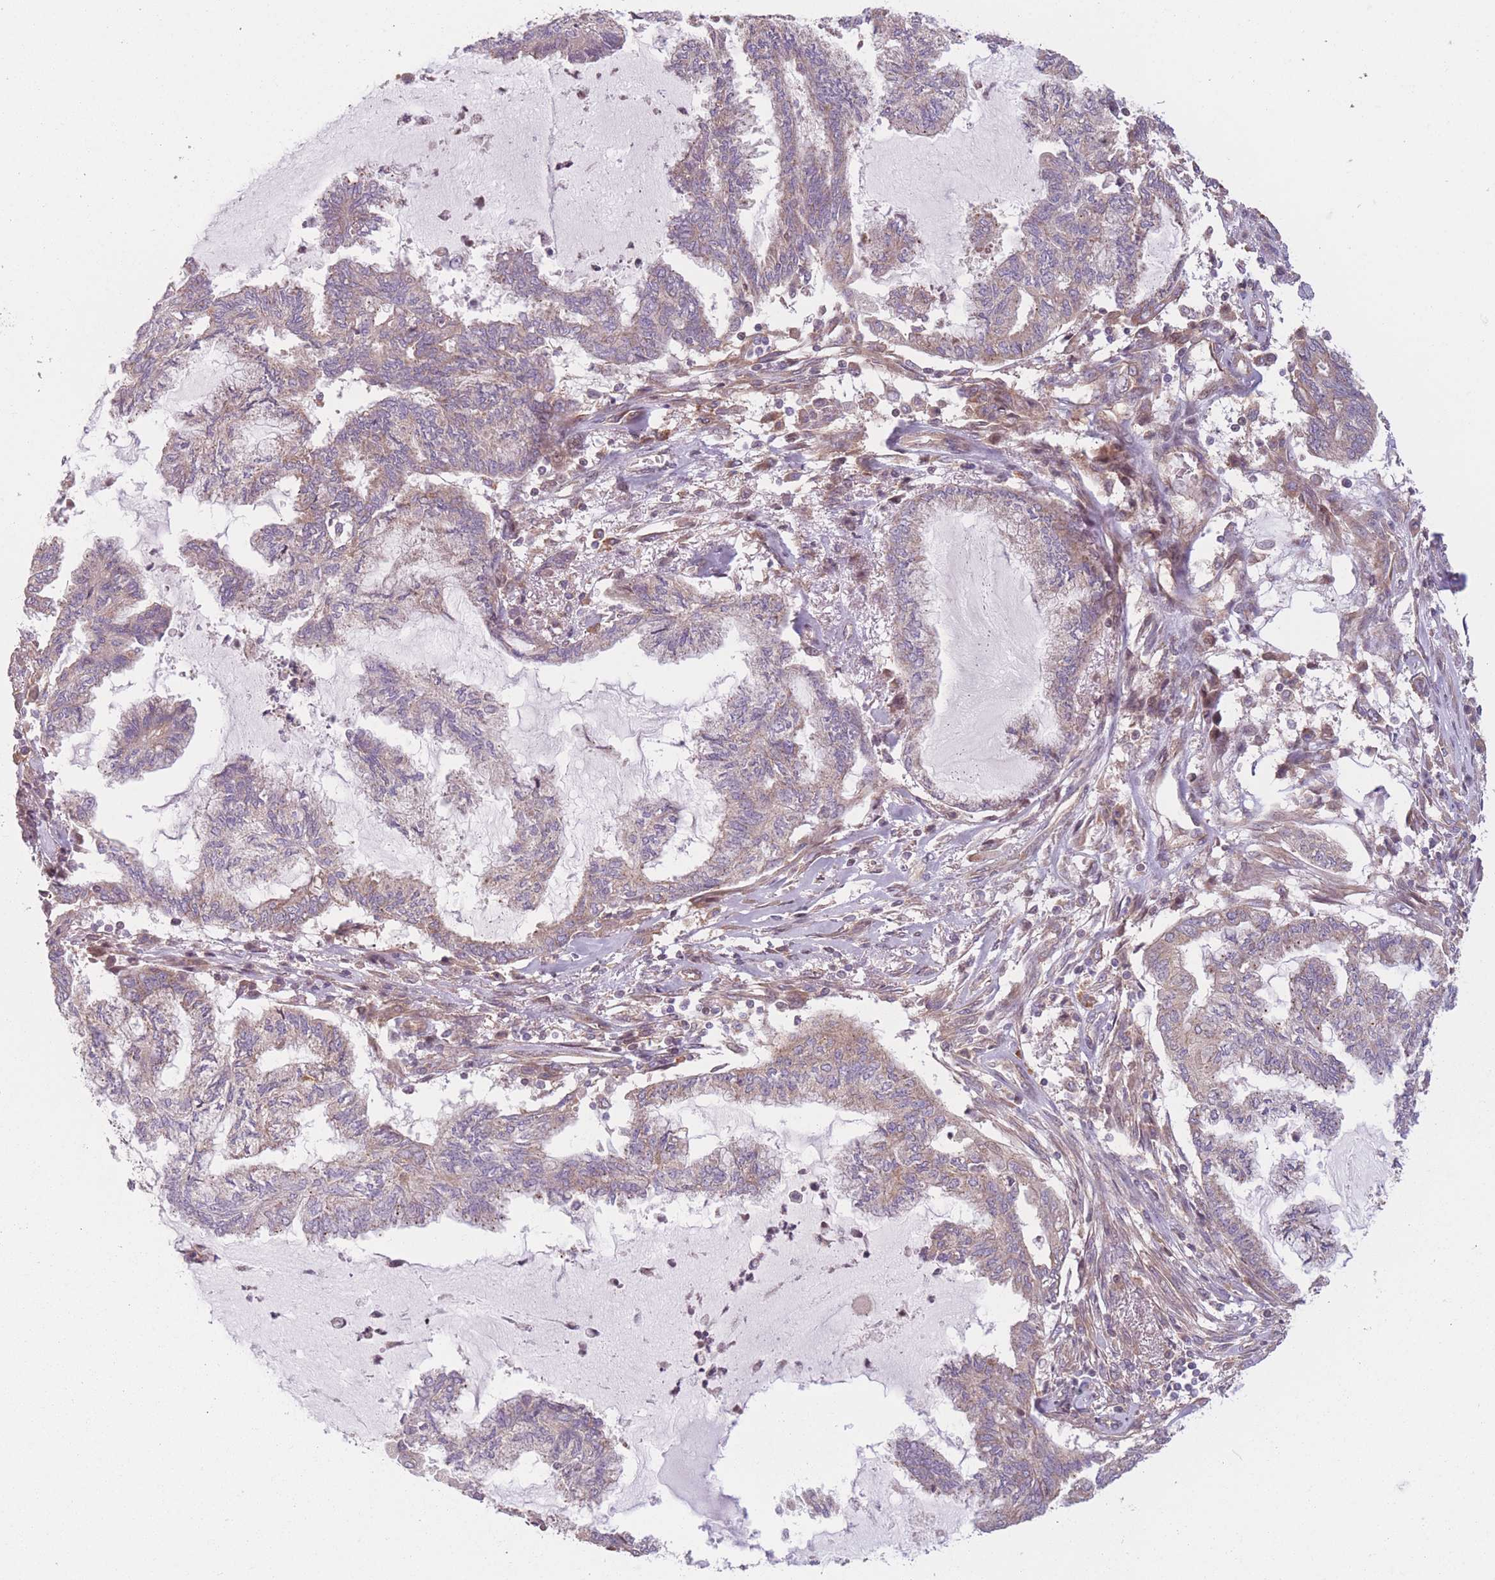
{"staining": {"intensity": "weak", "quantity": "25%-75%", "location": "cytoplasmic/membranous"}, "tissue": "endometrial cancer", "cell_type": "Tumor cells", "image_type": "cancer", "snomed": [{"axis": "morphology", "description": "Adenocarcinoma, NOS"}, {"axis": "topography", "description": "Endometrium"}], "caption": "This is an image of immunohistochemistry staining of endometrial cancer, which shows weak staining in the cytoplasmic/membranous of tumor cells.", "gene": "WASHC2A", "patient": {"sex": "female", "age": 86}}